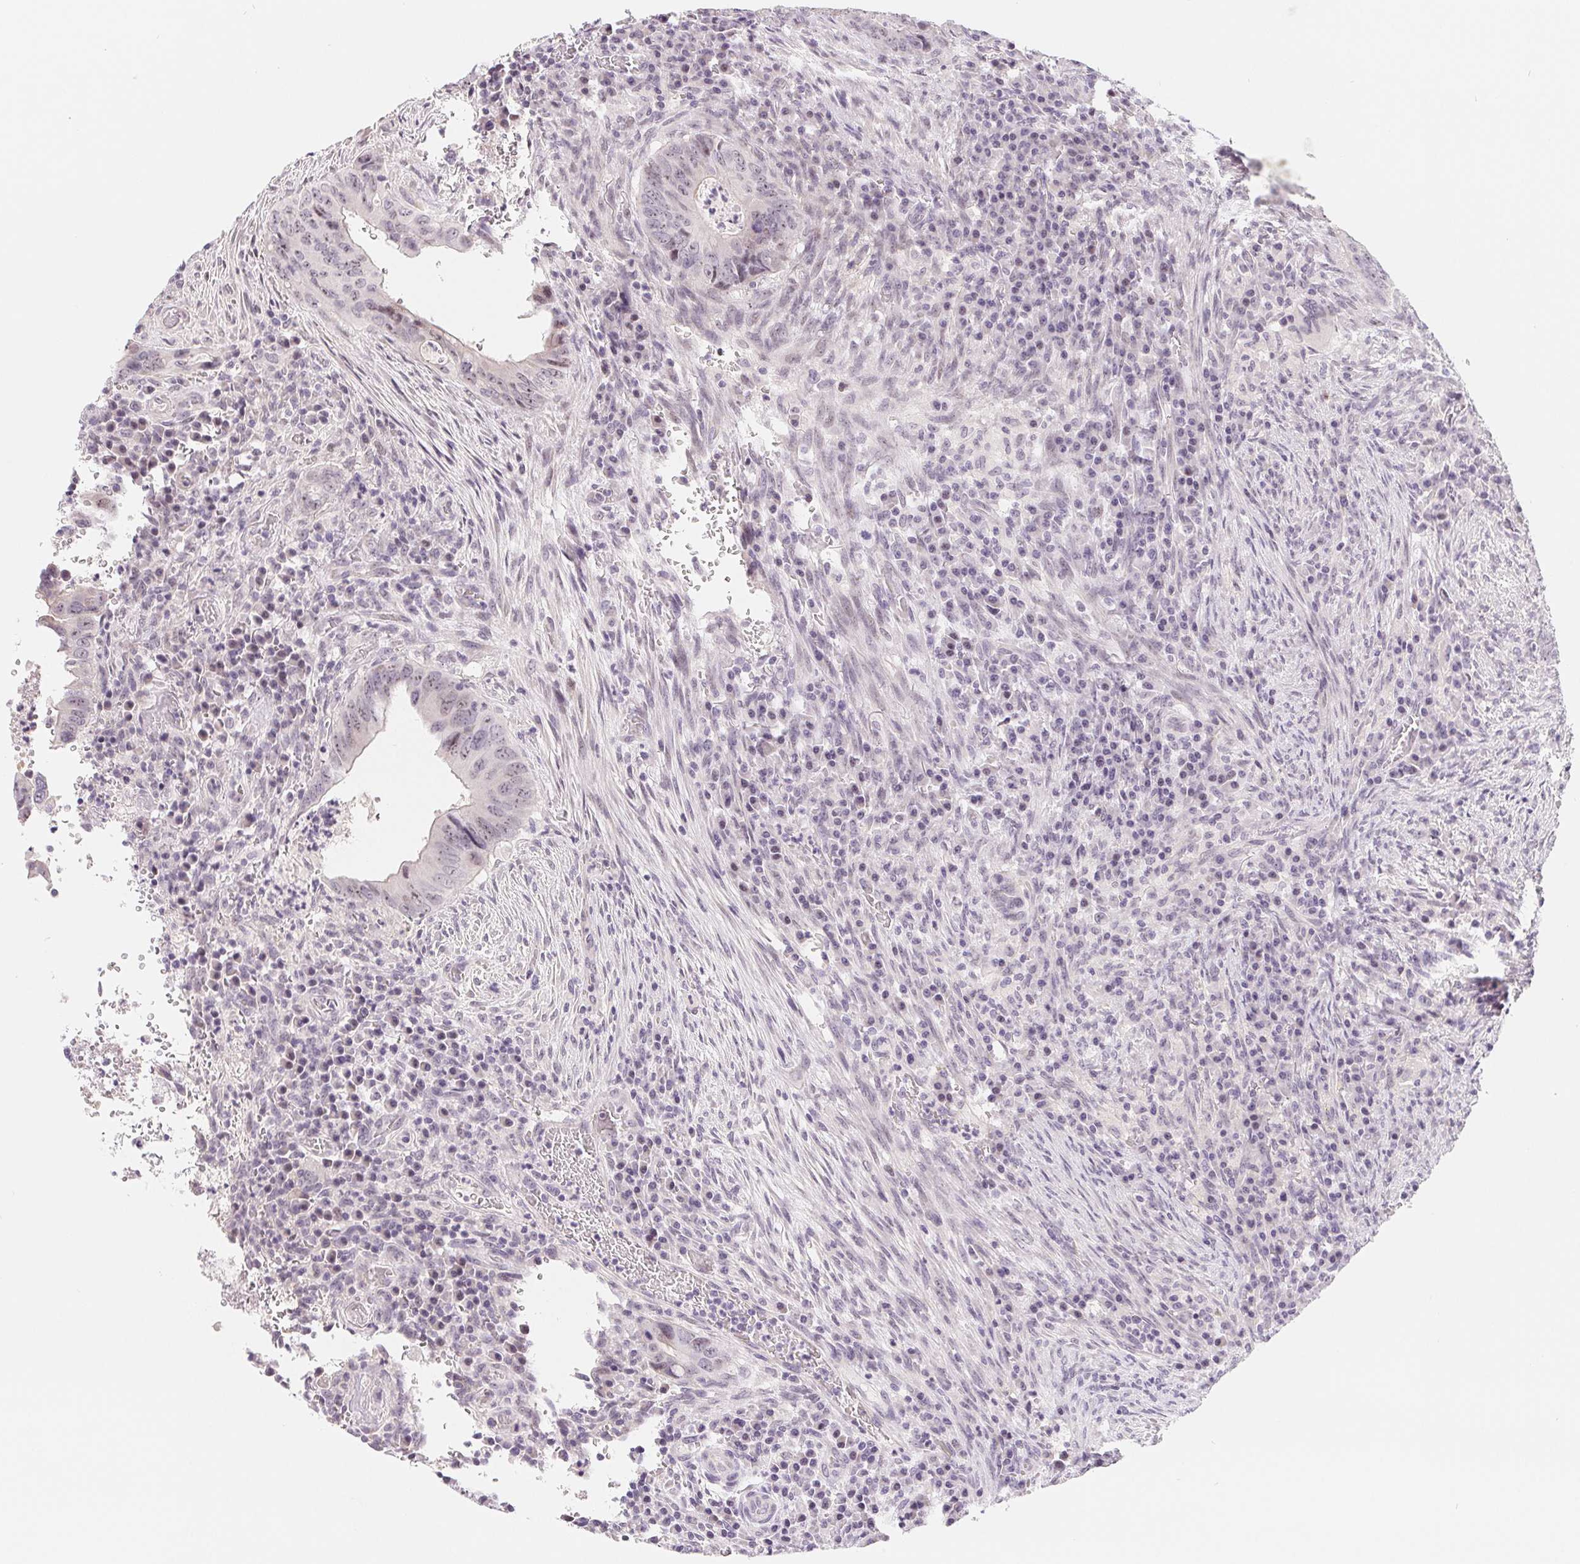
{"staining": {"intensity": "negative", "quantity": "none", "location": "none"}, "tissue": "colorectal cancer", "cell_type": "Tumor cells", "image_type": "cancer", "snomed": [{"axis": "morphology", "description": "Adenocarcinoma, NOS"}, {"axis": "topography", "description": "Colon"}], "caption": "Tumor cells are negative for brown protein staining in colorectal cancer (adenocarcinoma).", "gene": "LCA5L", "patient": {"sex": "female", "age": 74}}